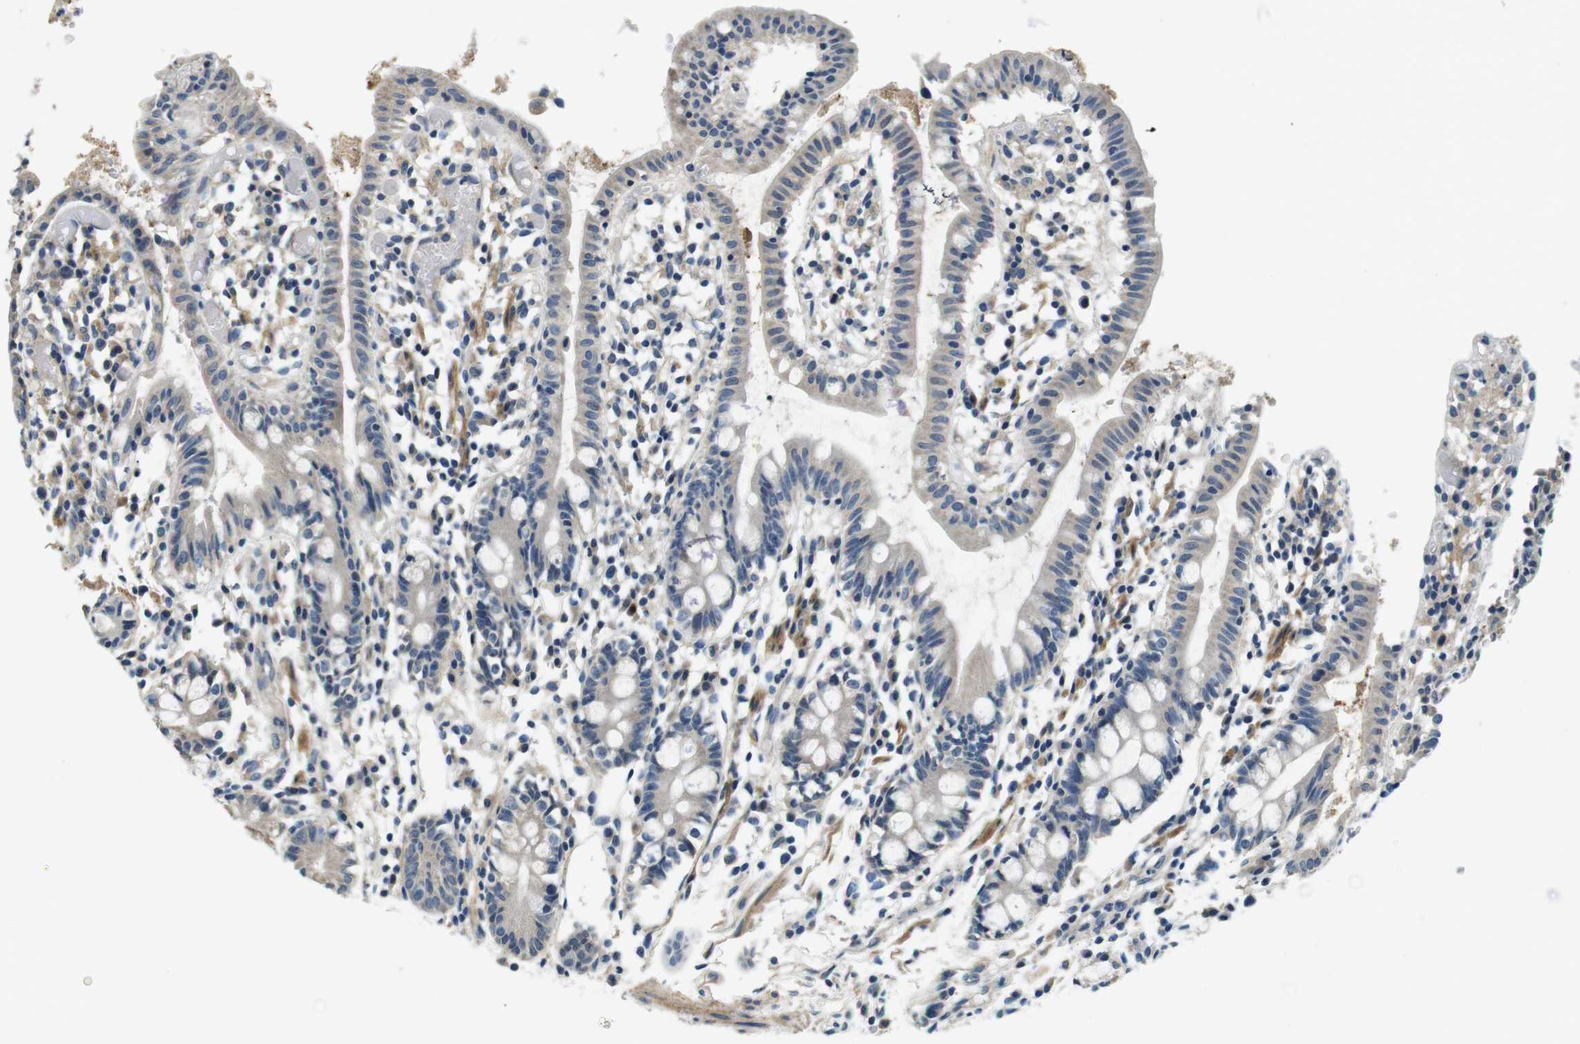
{"staining": {"intensity": "negative", "quantity": "none", "location": "none"}, "tissue": "small intestine", "cell_type": "Glandular cells", "image_type": "normal", "snomed": [{"axis": "morphology", "description": "Normal tissue, NOS"}, {"axis": "morphology", "description": "Cystadenocarcinoma, serous, Metastatic site"}, {"axis": "topography", "description": "Small intestine"}], "caption": "A high-resolution micrograph shows immunohistochemistry staining of benign small intestine, which displays no significant positivity in glandular cells. (DAB (3,3'-diaminobenzidine) immunohistochemistry, high magnification).", "gene": "DTNA", "patient": {"sex": "female", "age": 61}}